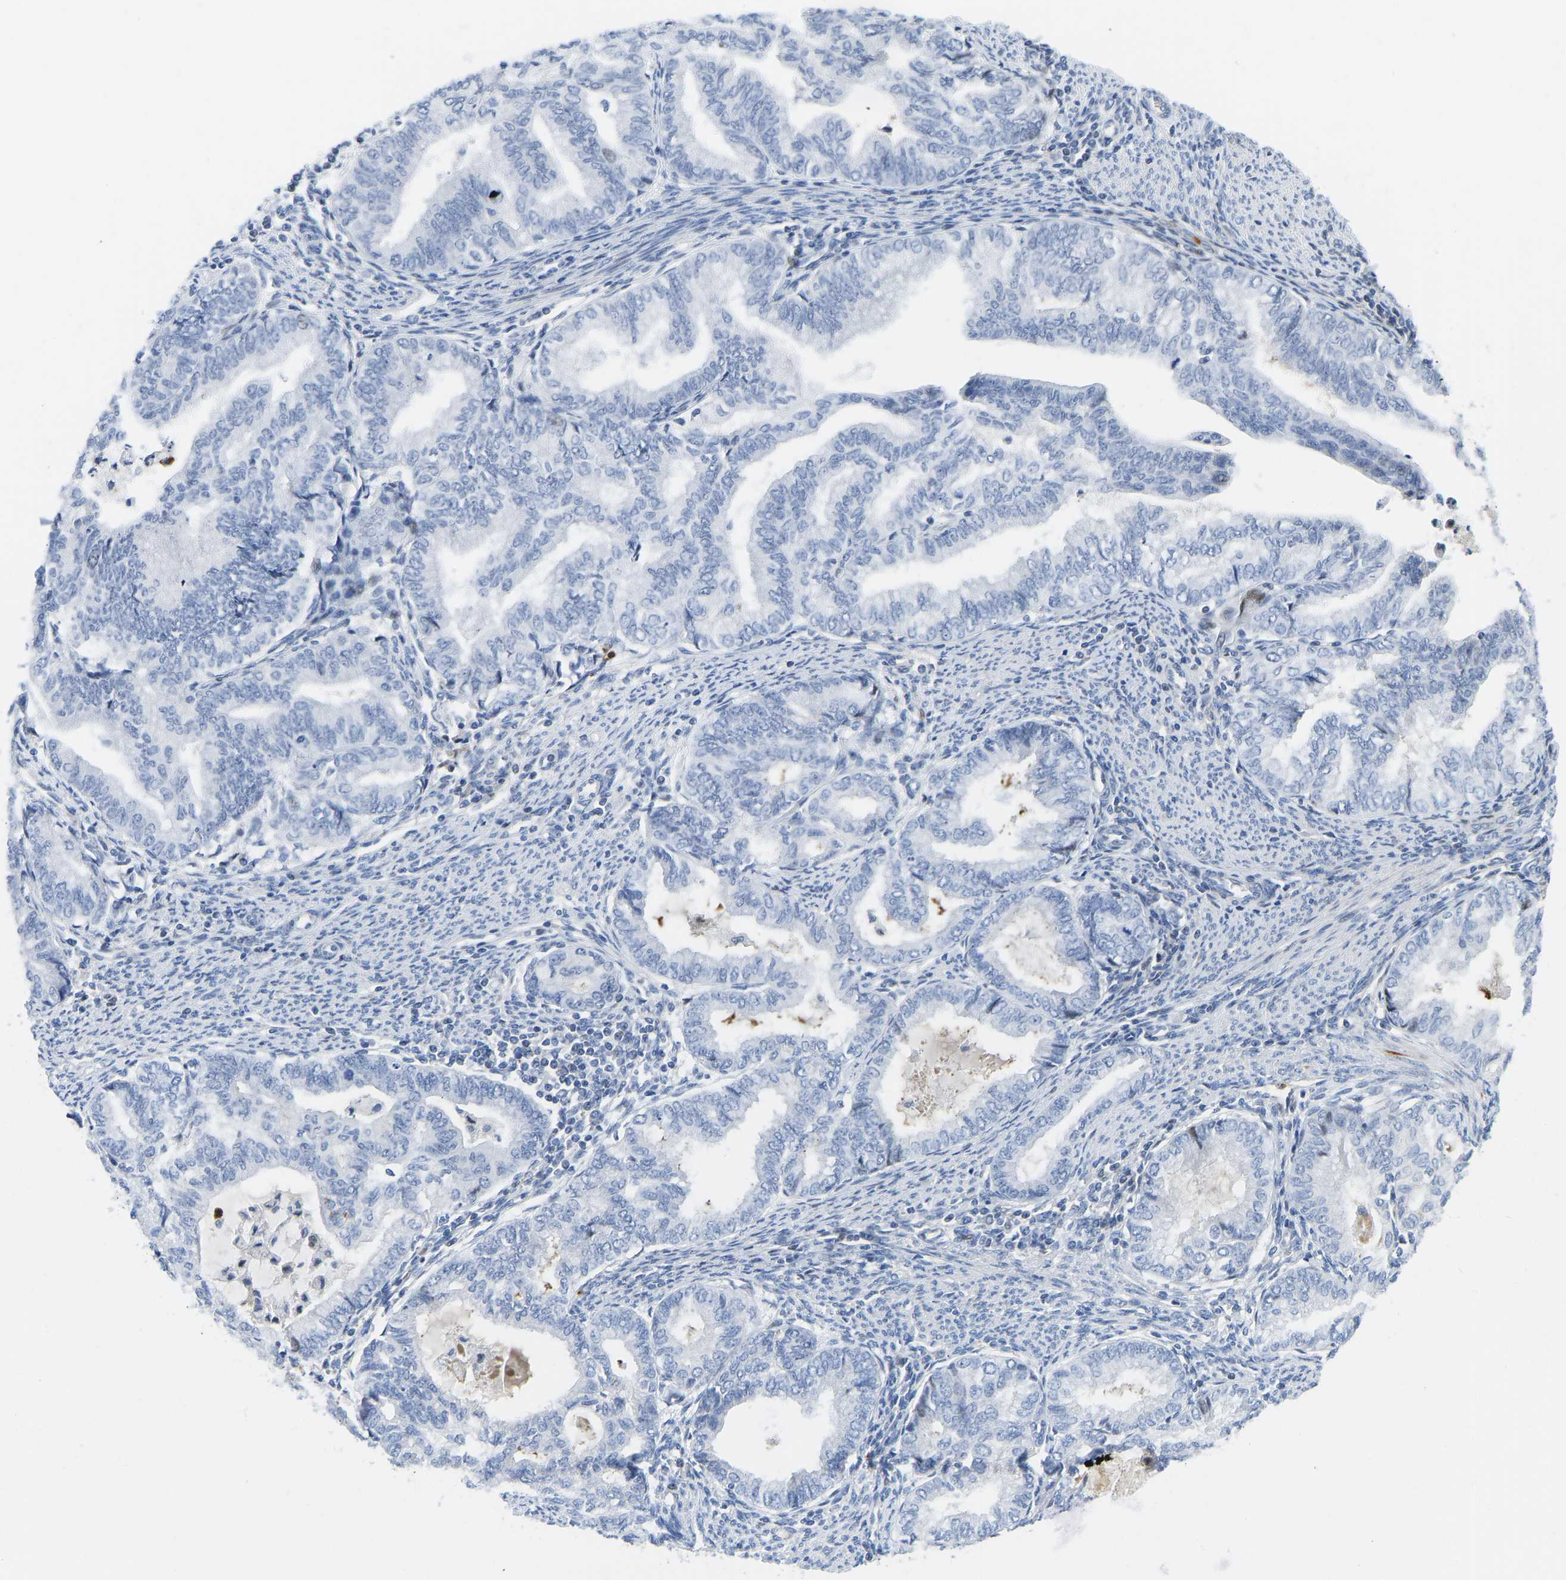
{"staining": {"intensity": "negative", "quantity": "none", "location": "none"}, "tissue": "endometrial cancer", "cell_type": "Tumor cells", "image_type": "cancer", "snomed": [{"axis": "morphology", "description": "Adenocarcinoma, NOS"}, {"axis": "topography", "description": "Endometrium"}], "caption": "DAB (3,3'-diaminobenzidine) immunohistochemical staining of human endometrial adenocarcinoma displays no significant positivity in tumor cells. Brightfield microscopy of immunohistochemistry stained with DAB (3,3'-diaminobenzidine) (brown) and hematoxylin (blue), captured at high magnification.", "gene": "HDAC5", "patient": {"sex": "female", "age": 79}}